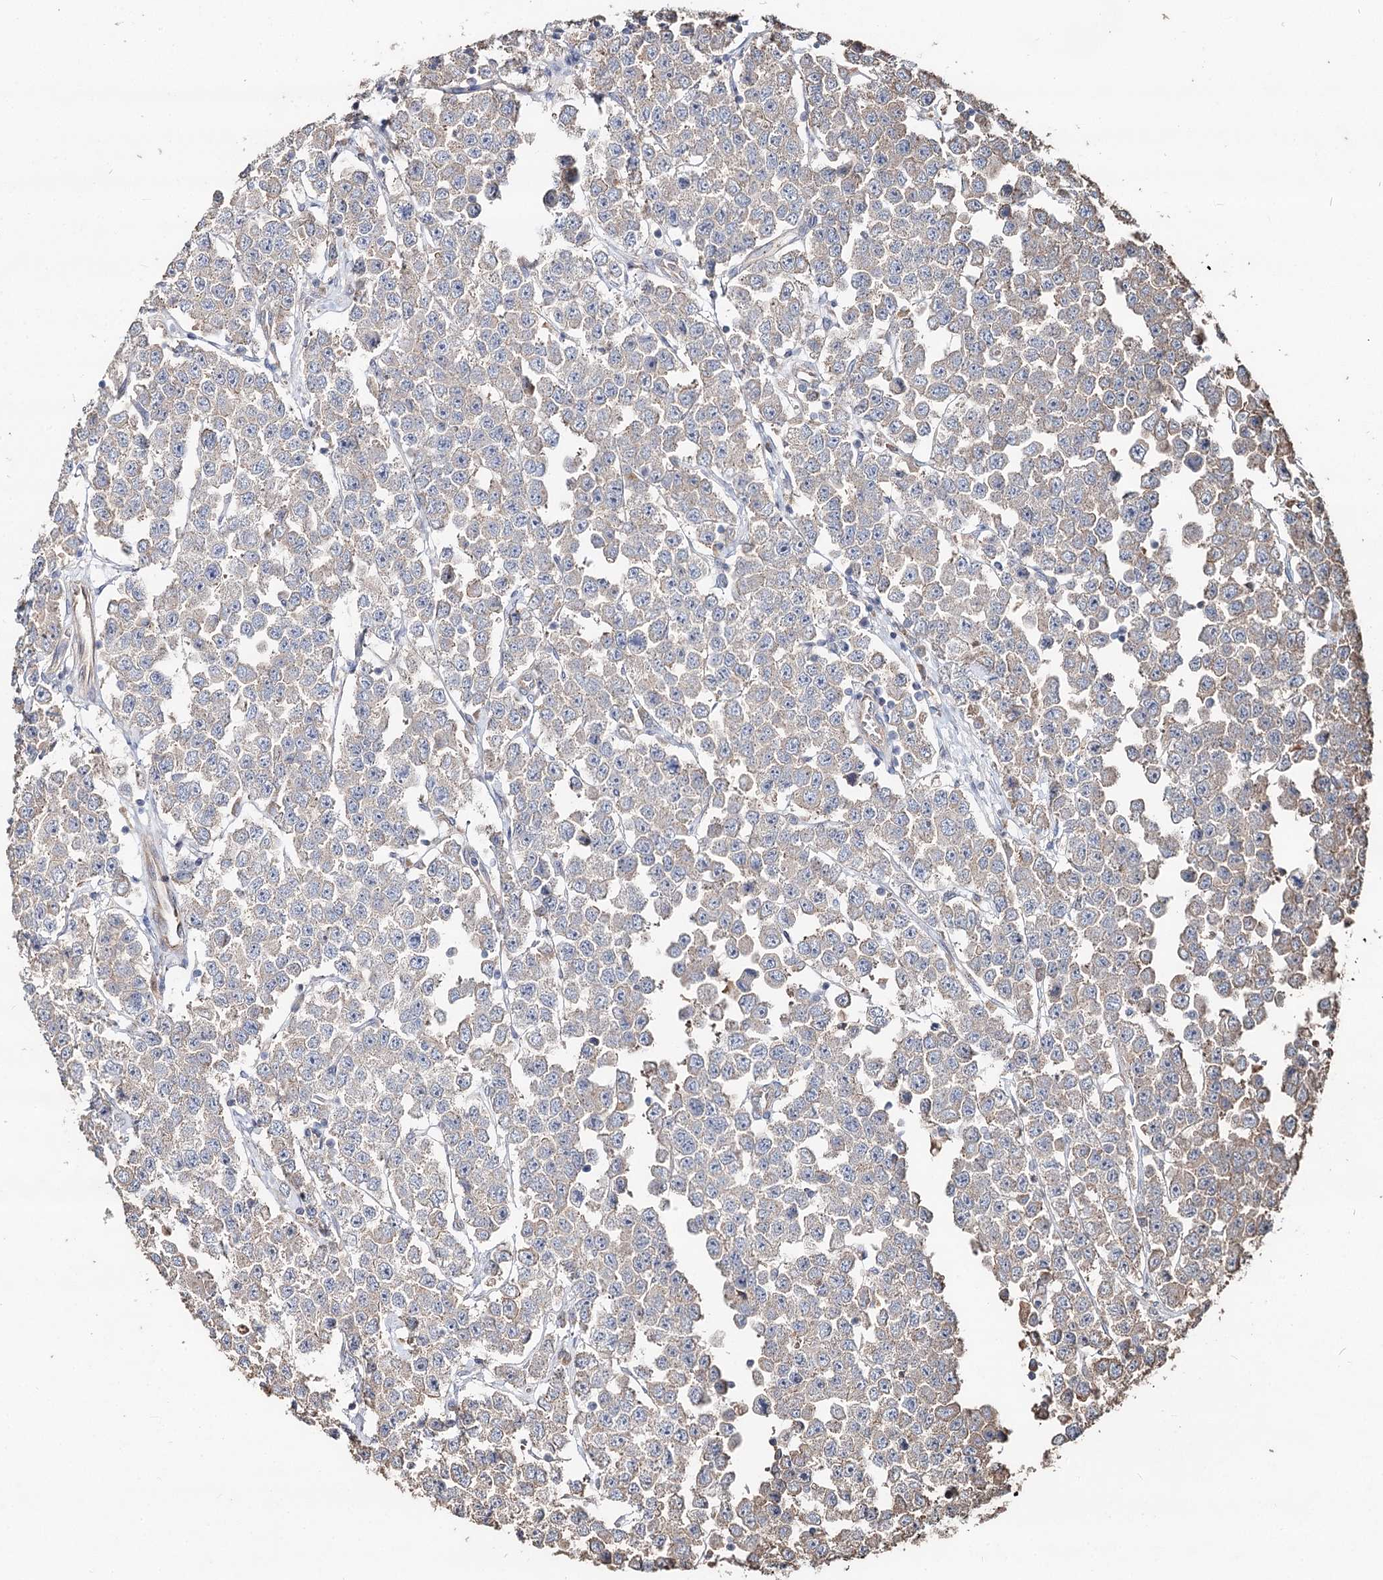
{"staining": {"intensity": "negative", "quantity": "none", "location": "none"}, "tissue": "testis cancer", "cell_type": "Tumor cells", "image_type": "cancer", "snomed": [{"axis": "morphology", "description": "Seminoma, NOS"}, {"axis": "topography", "description": "Testis"}], "caption": "Immunohistochemical staining of testis seminoma shows no significant staining in tumor cells.", "gene": "SPART", "patient": {"sex": "male", "age": 28}}